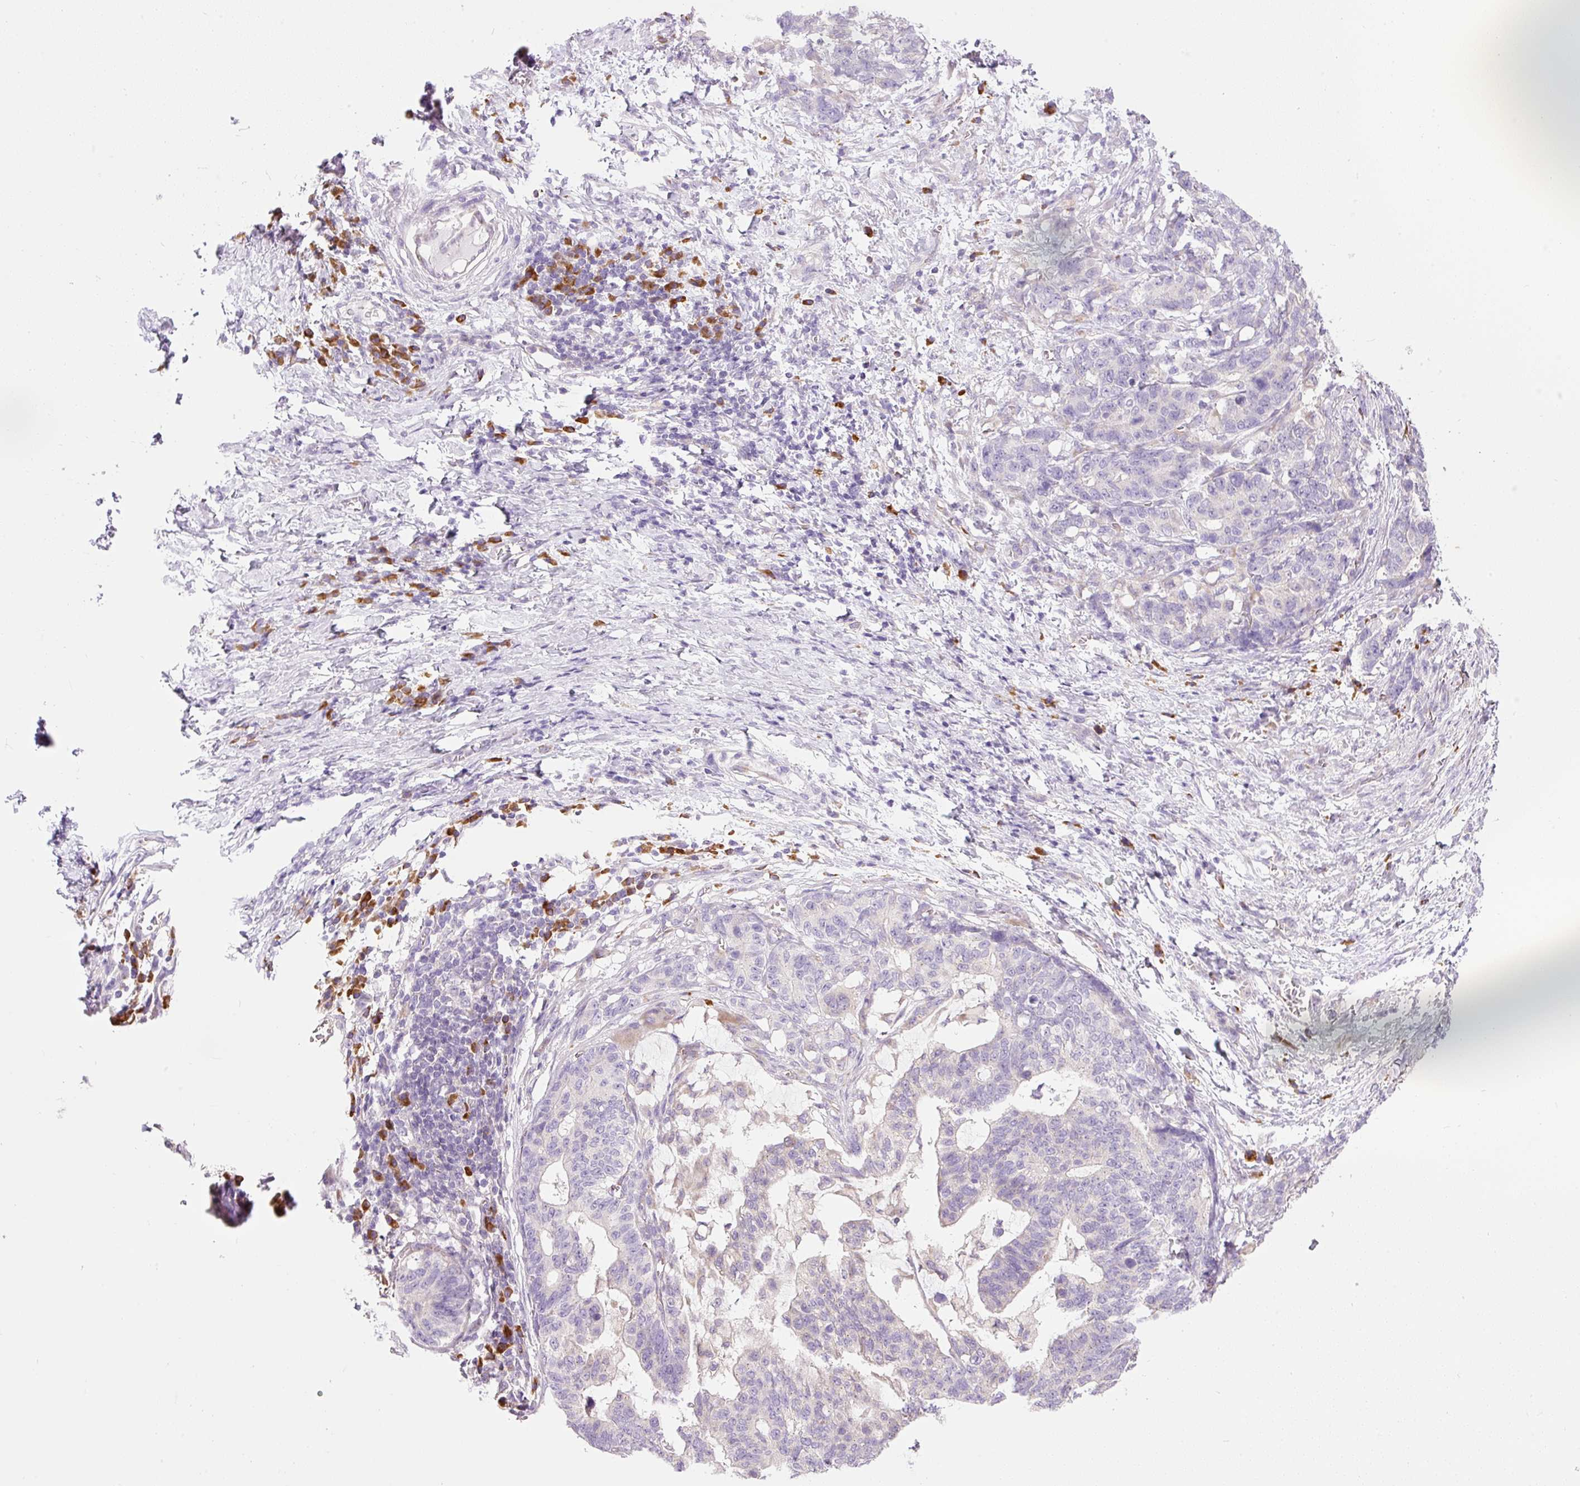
{"staining": {"intensity": "negative", "quantity": "none", "location": "none"}, "tissue": "stomach cancer", "cell_type": "Tumor cells", "image_type": "cancer", "snomed": [{"axis": "morphology", "description": "Normal tissue, NOS"}, {"axis": "morphology", "description": "Adenocarcinoma, NOS"}, {"axis": "topography", "description": "Stomach"}], "caption": "An image of human stomach cancer (adenocarcinoma) is negative for staining in tumor cells. (Immunohistochemistry (ihc), brightfield microscopy, high magnification).", "gene": "PNPLA5", "patient": {"sex": "female", "age": 64}}